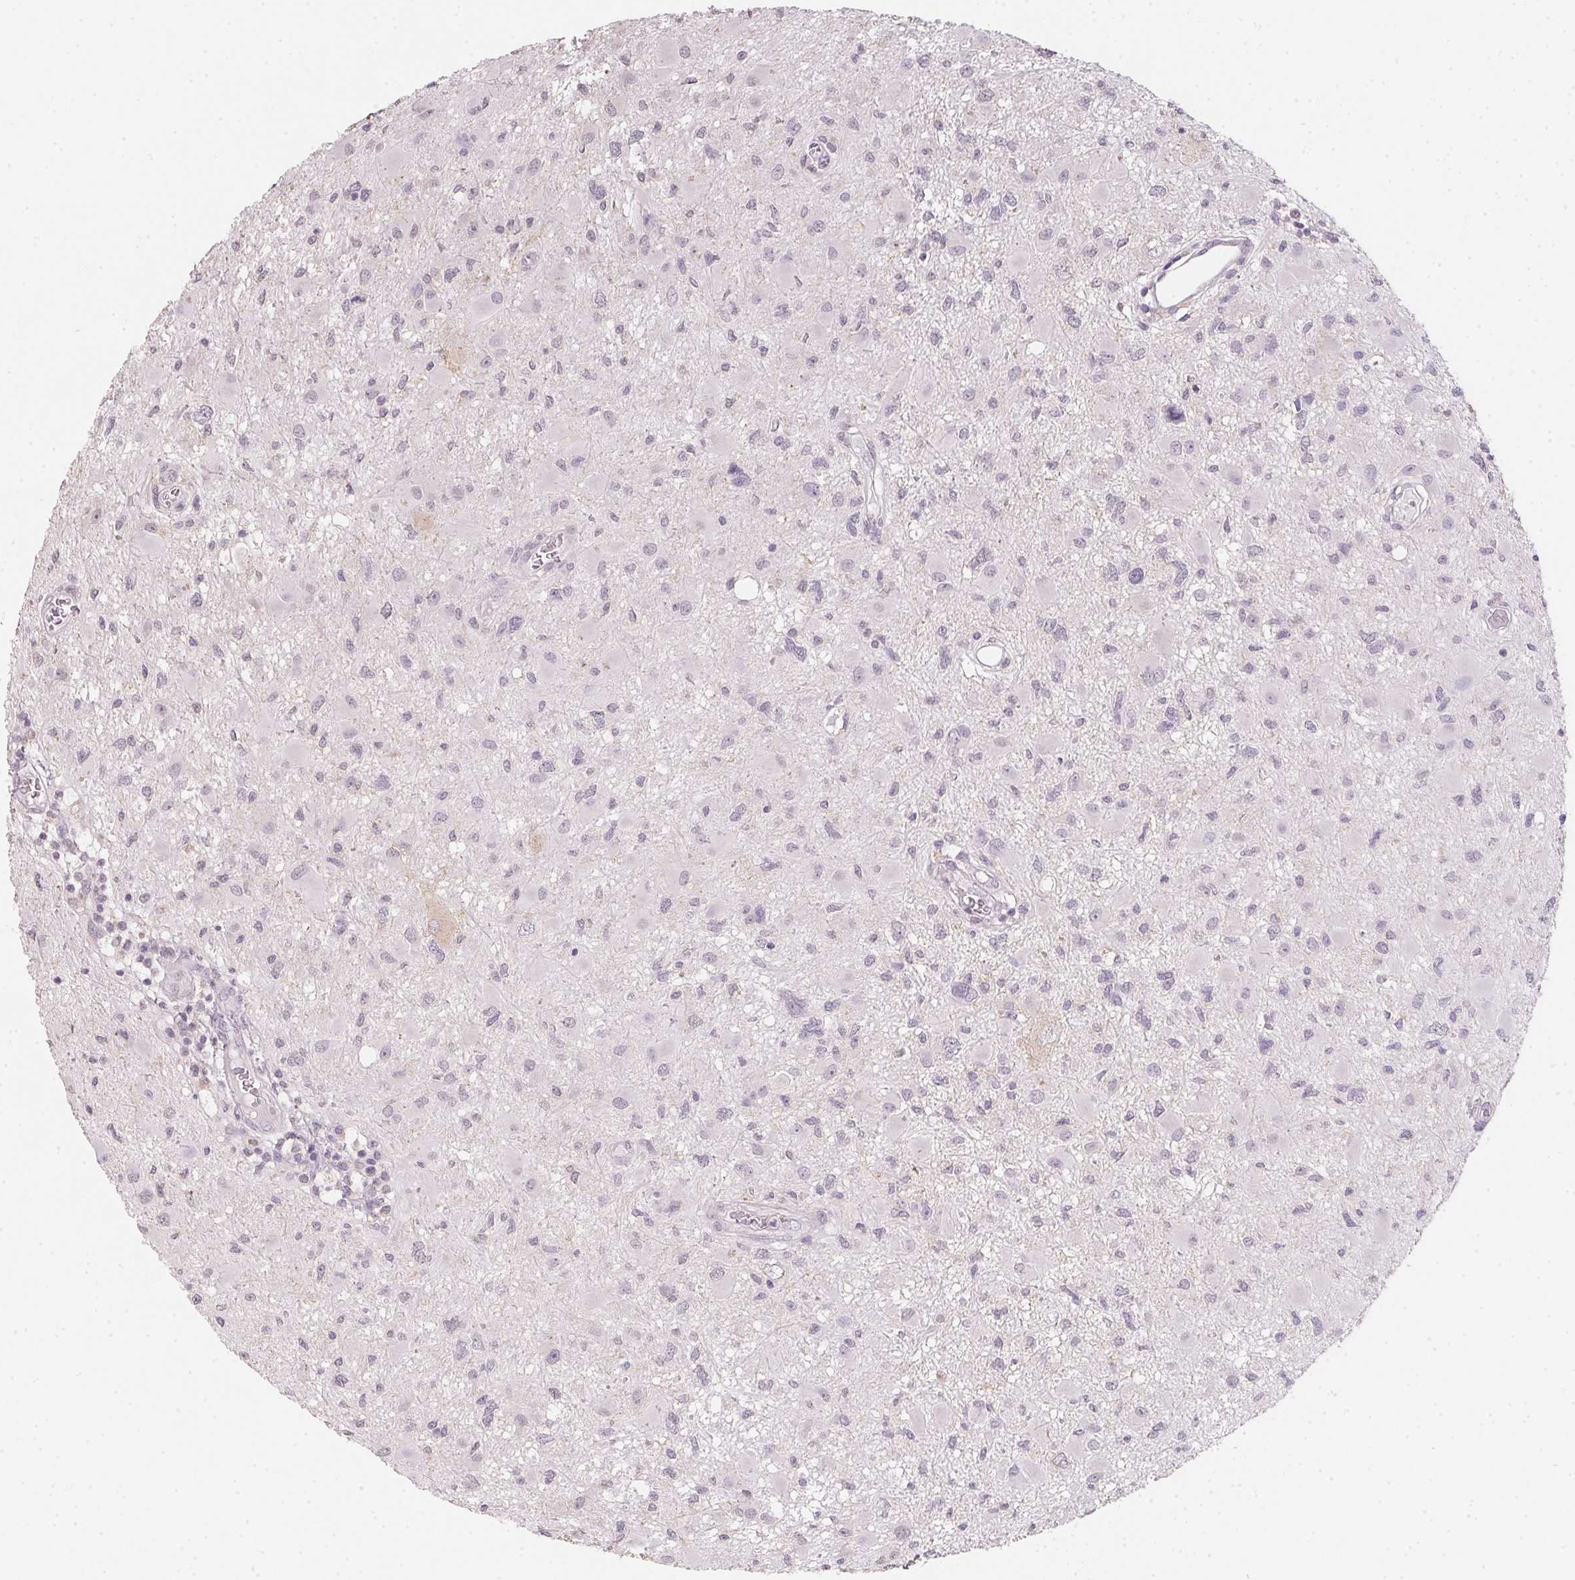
{"staining": {"intensity": "negative", "quantity": "none", "location": "none"}, "tissue": "glioma", "cell_type": "Tumor cells", "image_type": "cancer", "snomed": [{"axis": "morphology", "description": "Glioma, malignant, High grade"}, {"axis": "topography", "description": "Brain"}], "caption": "Malignant glioma (high-grade) was stained to show a protein in brown. There is no significant positivity in tumor cells.", "gene": "SLC6A18", "patient": {"sex": "male", "age": 54}}